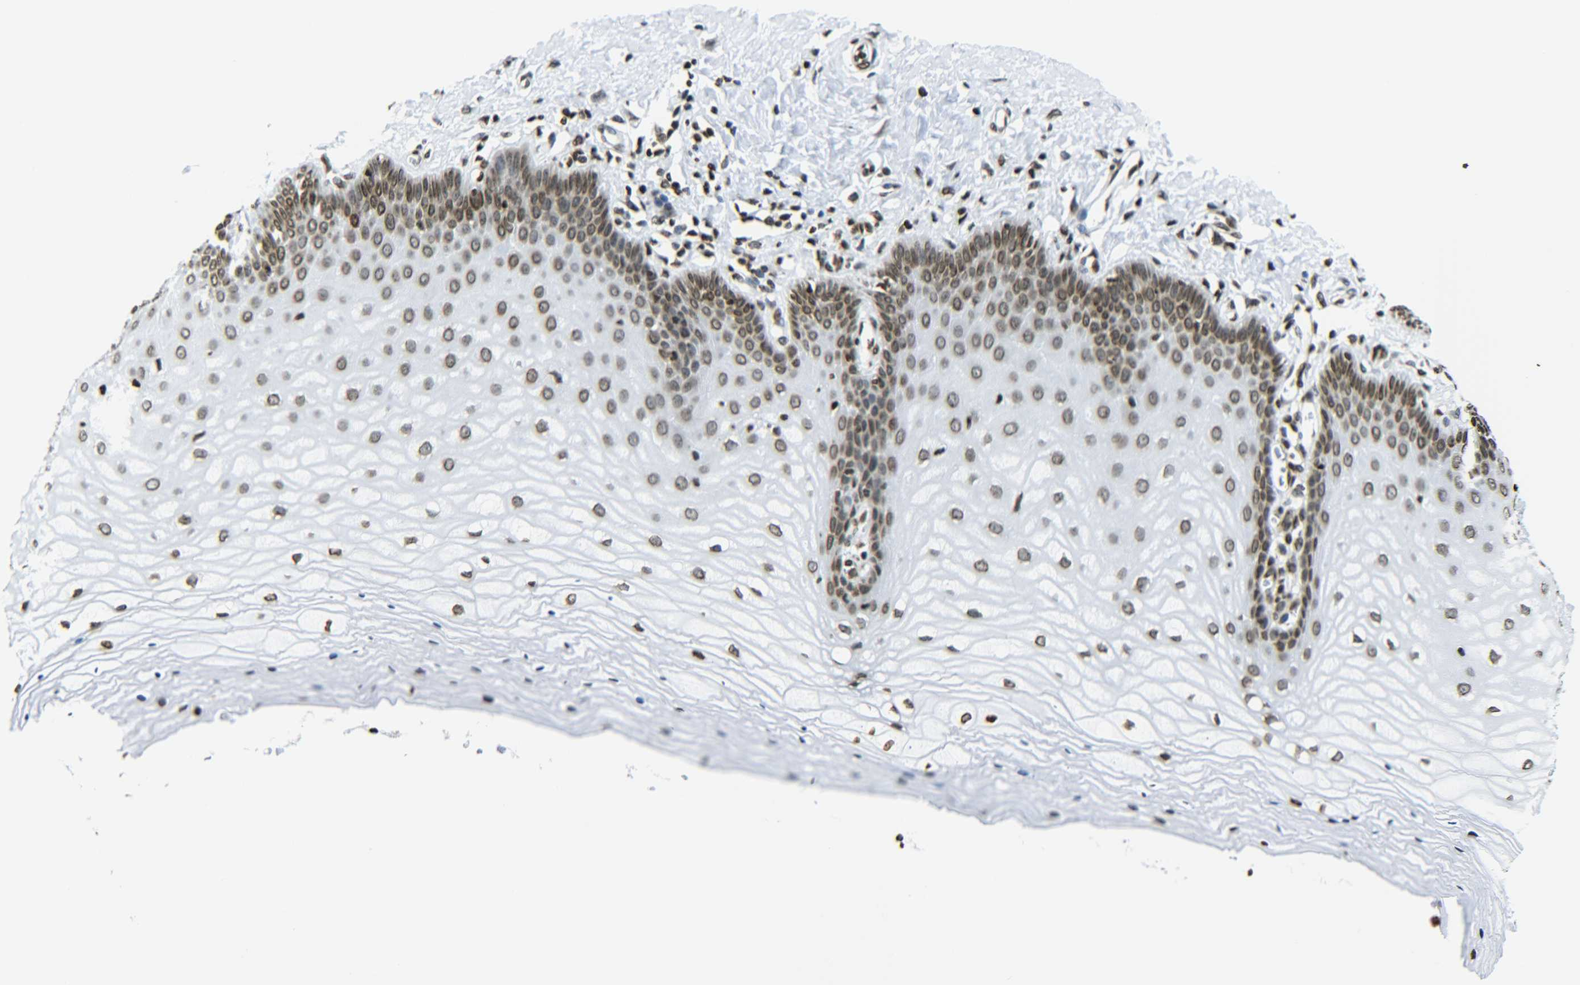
{"staining": {"intensity": "moderate", "quantity": ">75%", "location": "nuclear"}, "tissue": "cervix", "cell_type": "Squamous epithelial cells", "image_type": "normal", "snomed": [{"axis": "morphology", "description": "Normal tissue, NOS"}, {"axis": "topography", "description": "Cervix"}], "caption": "Squamous epithelial cells demonstrate medium levels of moderate nuclear expression in approximately >75% of cells in unremarkable cervix.", "gene": "H2AX", "patient": {"sex": "female", "age": 55}}